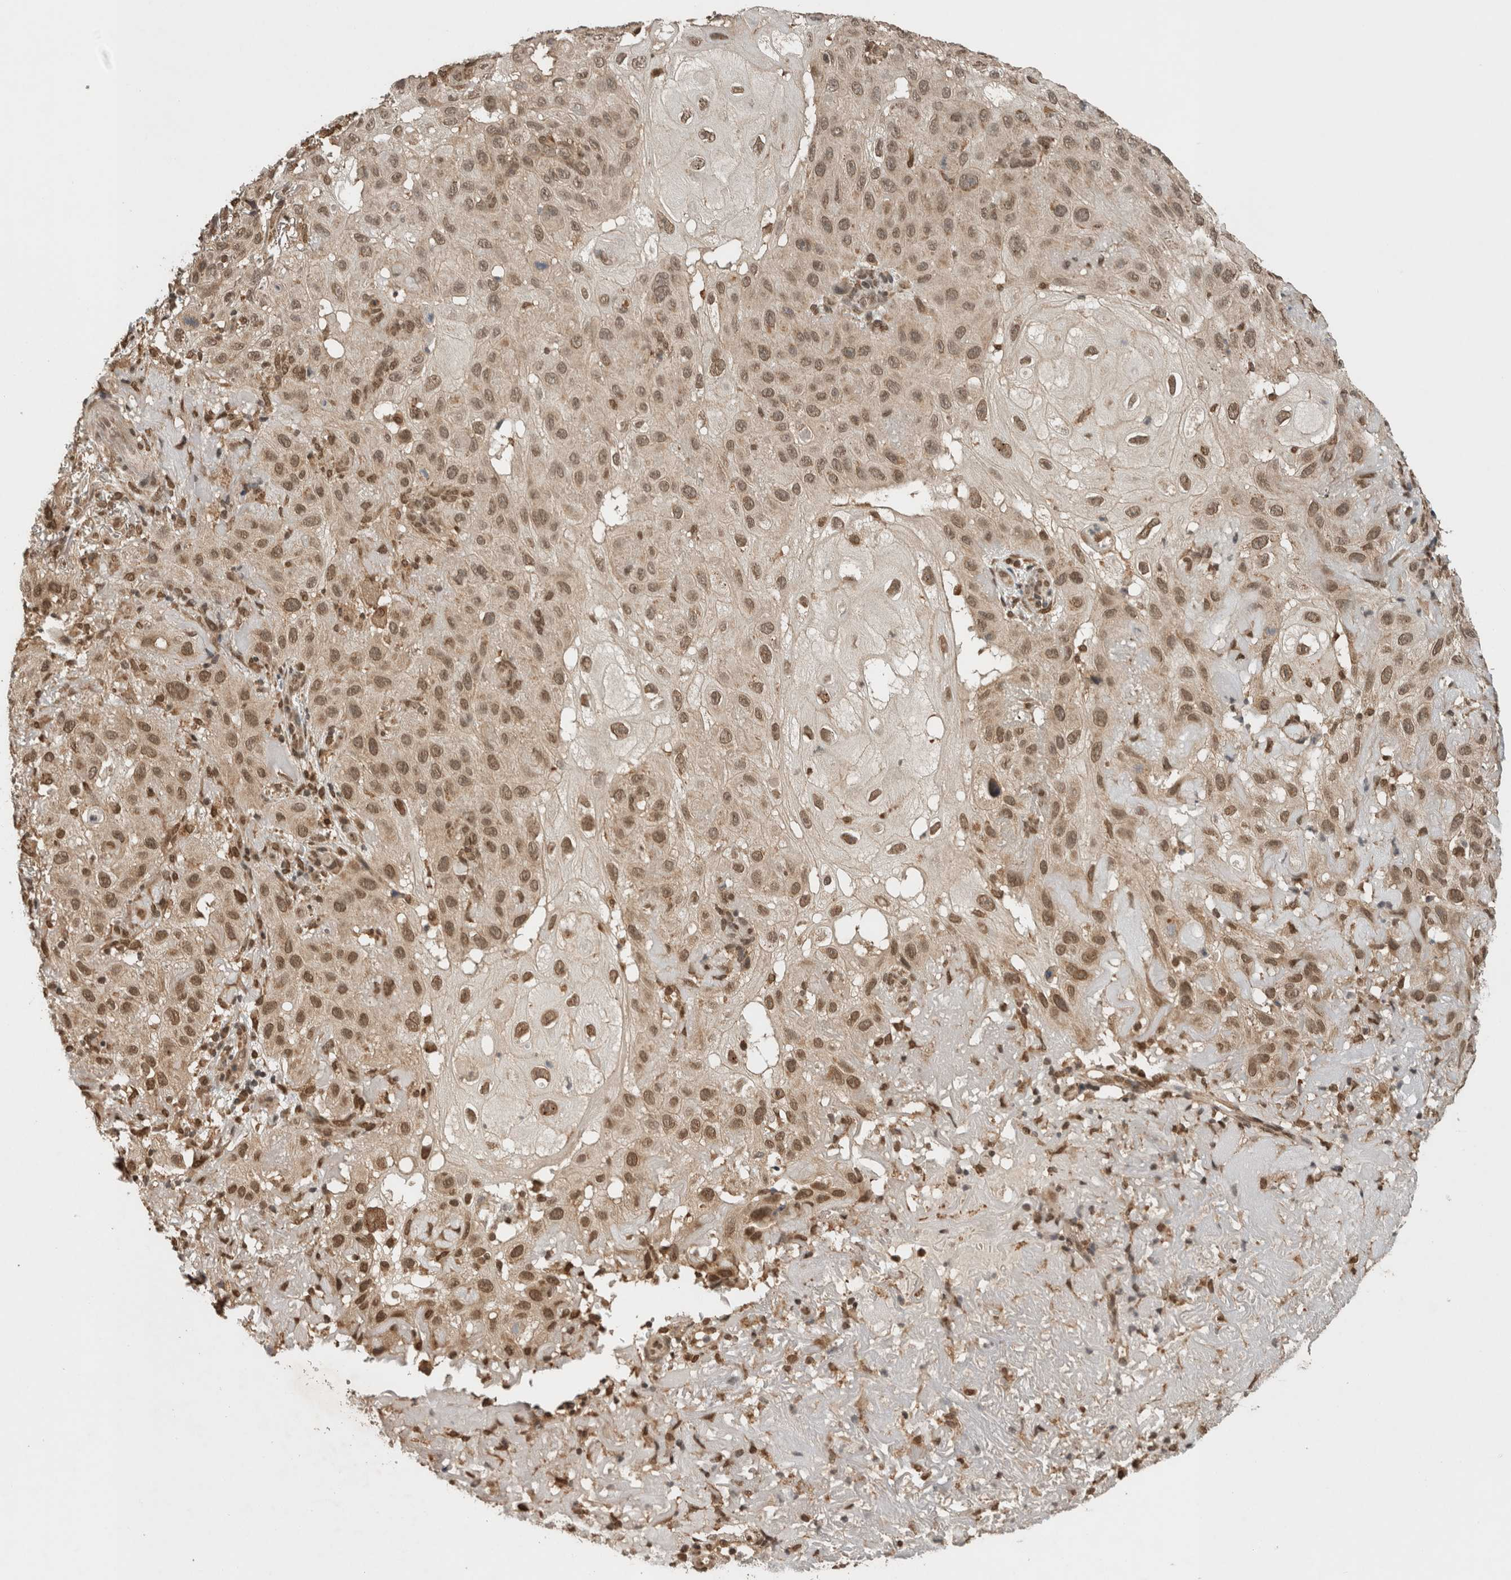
{"staining": {"intensity": "moderate", "quantity": ">75%", "location": "nuclear"}, "tissue": "skin cancer", "cell_type": "Tumor cells", "image_type": "cancer", "snomed": [{"axis": "morphology", "description": "Normal tissue, NOS"}, {"axis": "morphology", "description": "Squamous cell carcinoma, NOS"}, {"axis": "topography", "description": "Skin"}], "caption": "The photomicrograph reveals staining of skin cancer (squamous cell carcinoma), revealing moderate nuclear protein staining (brown color) within tumor cells. The protein of interest is stained brown, and the nuclei are stained in blue (DAB (3,3'-diaminobenzidine) IHC with brightfield microscopy, high magnification).", "gene": "C1orf21", "patient": {"sex": "female", "age": 96}}